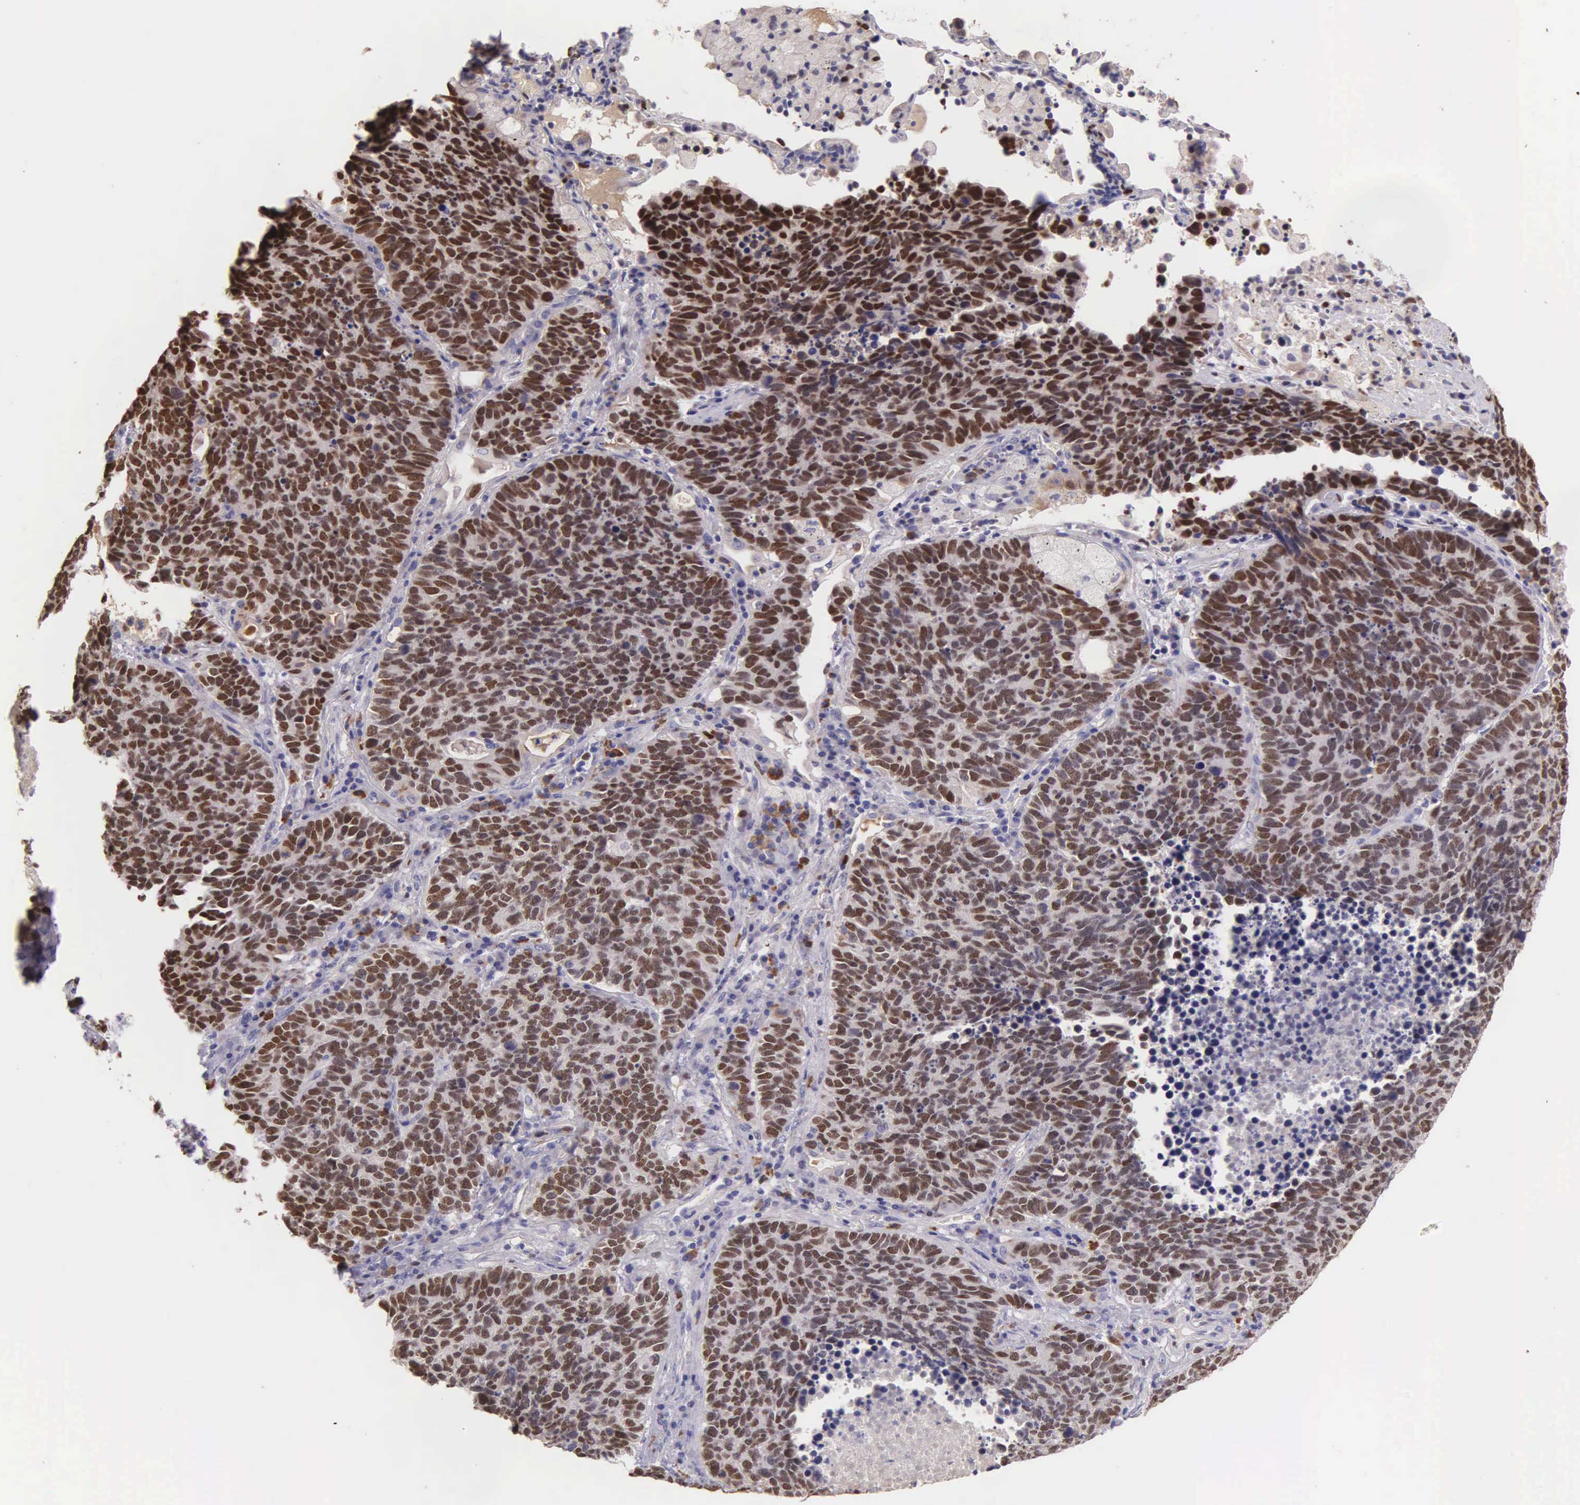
{"staining": {"intensity": "moderate", "quantity": ">75%", "location": "nuclear"}, "tissue": "lung cancer", "cell_type": "Tumor cells", "image_type": "cancer", "snomed": [{"axis": "morphology", "description": "Neoplasm, malignant, NOS"}, {"axis": "topography", "description": "Lung"}], "caption": "Immunohistochemistry image of neoplastic tissue: human lung cancer stained using IHC displays medium levels of moderate protein expression localized specifically in the nuclear of tumor cells, appearing as a nuclear brown color.", "gene": "MCM5", "patient": {"sex": "female", "age": 75}}